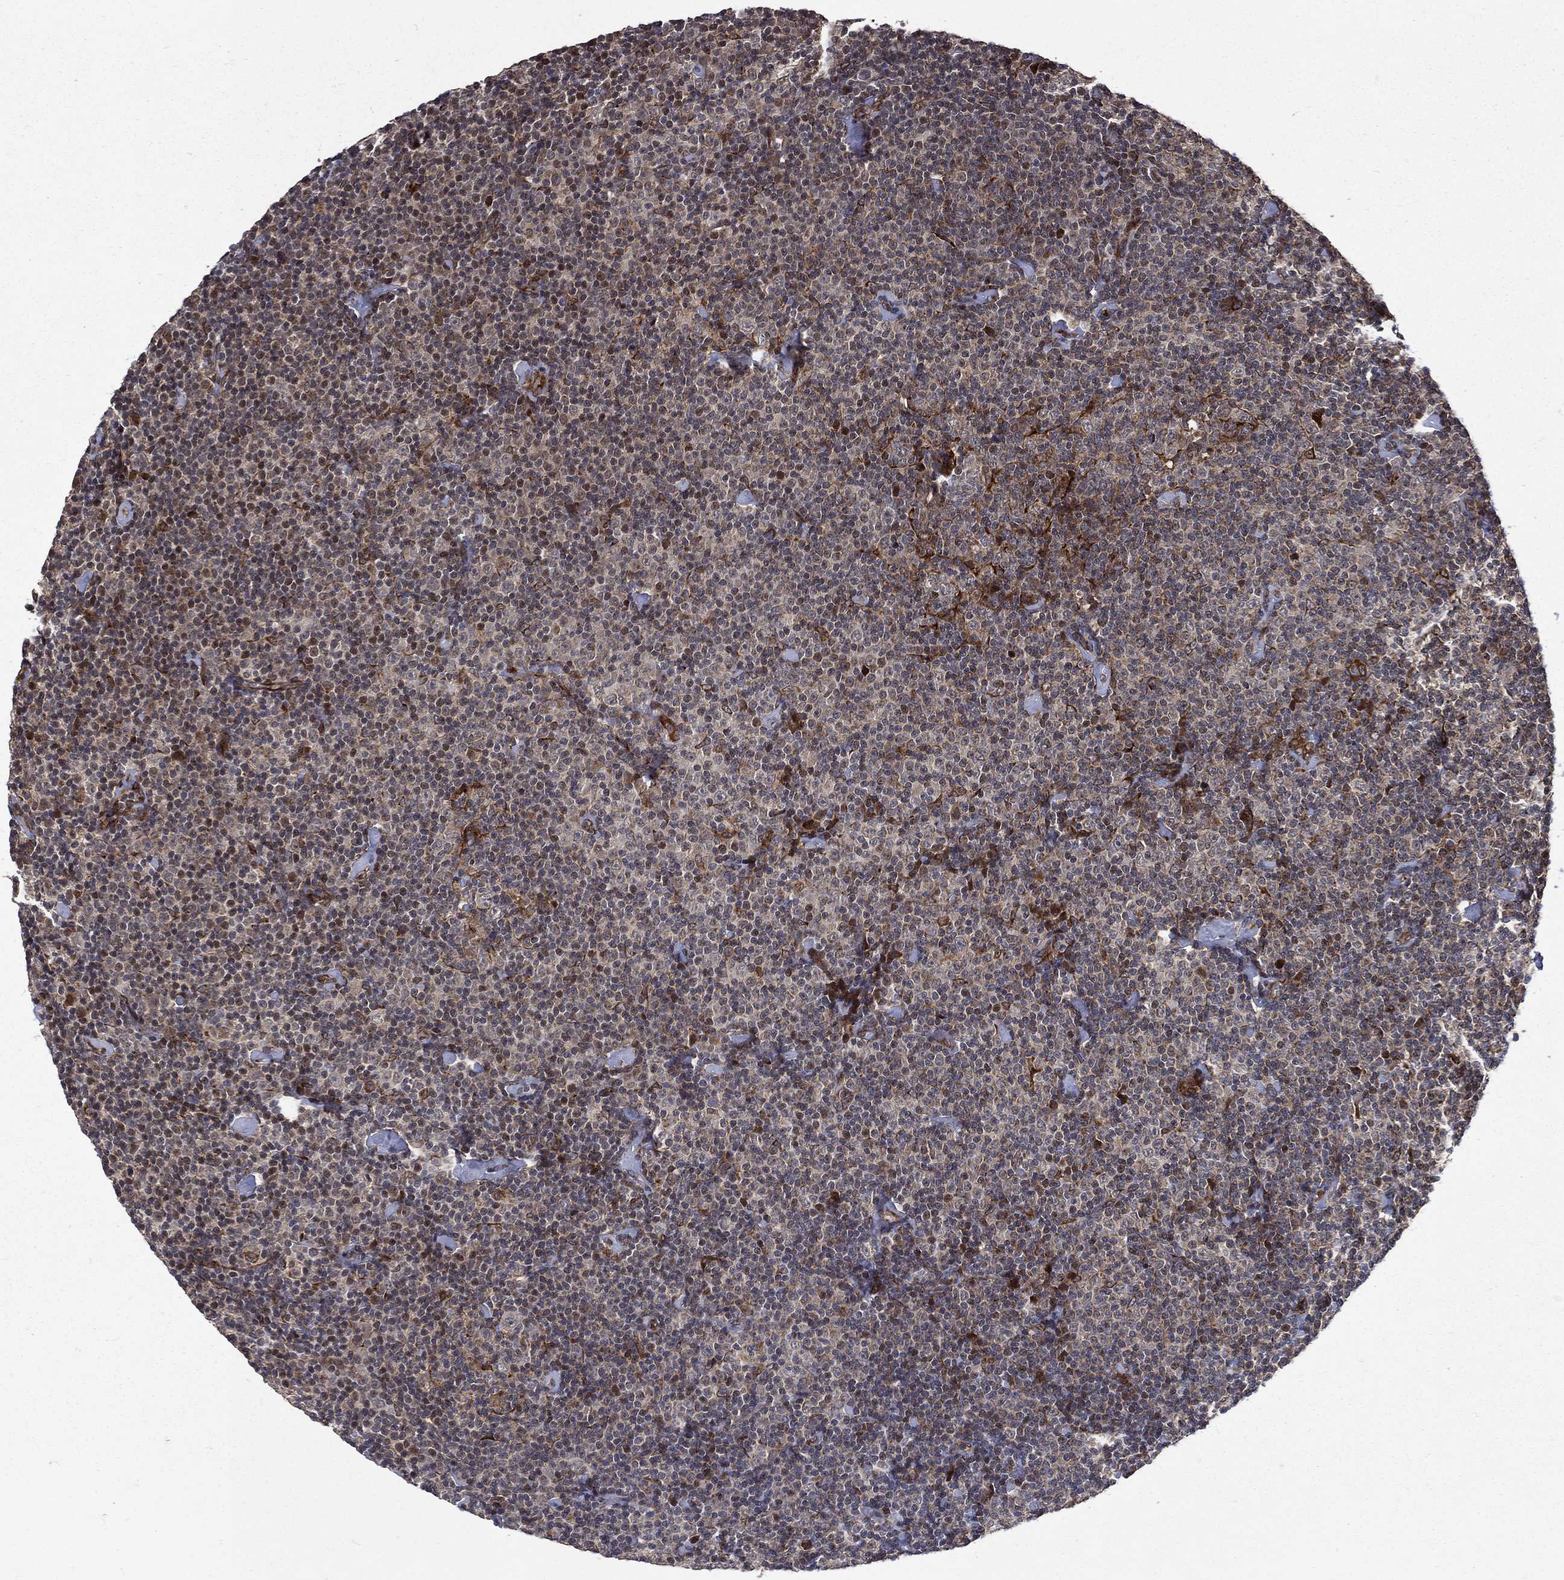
{"staining": {"intensity": "moderate", "quantity": "25%-75%", "location": "nuclear"}, "tissue": "lymphoma", "cell_type": "Tumor cells", "image_type": "cancer", "snomed": [{"axis": "morphology", "description": "Malignant lymphoma, non-Hodgkin's type, Low grade"}, {"axis": "topography", "description": "Lymph node"}], "caption": "DAB (3,3'-diaminobenzidine) immunohistochemical staining of low-grade malignant lymphoma, non-Hodgkin's type exhibits moderate nuclear protein positivity in approximately 25%-75% of tumor cells.", "gene": "RAB11FIP4", "patient": {"sex": "male", "age": 81}}